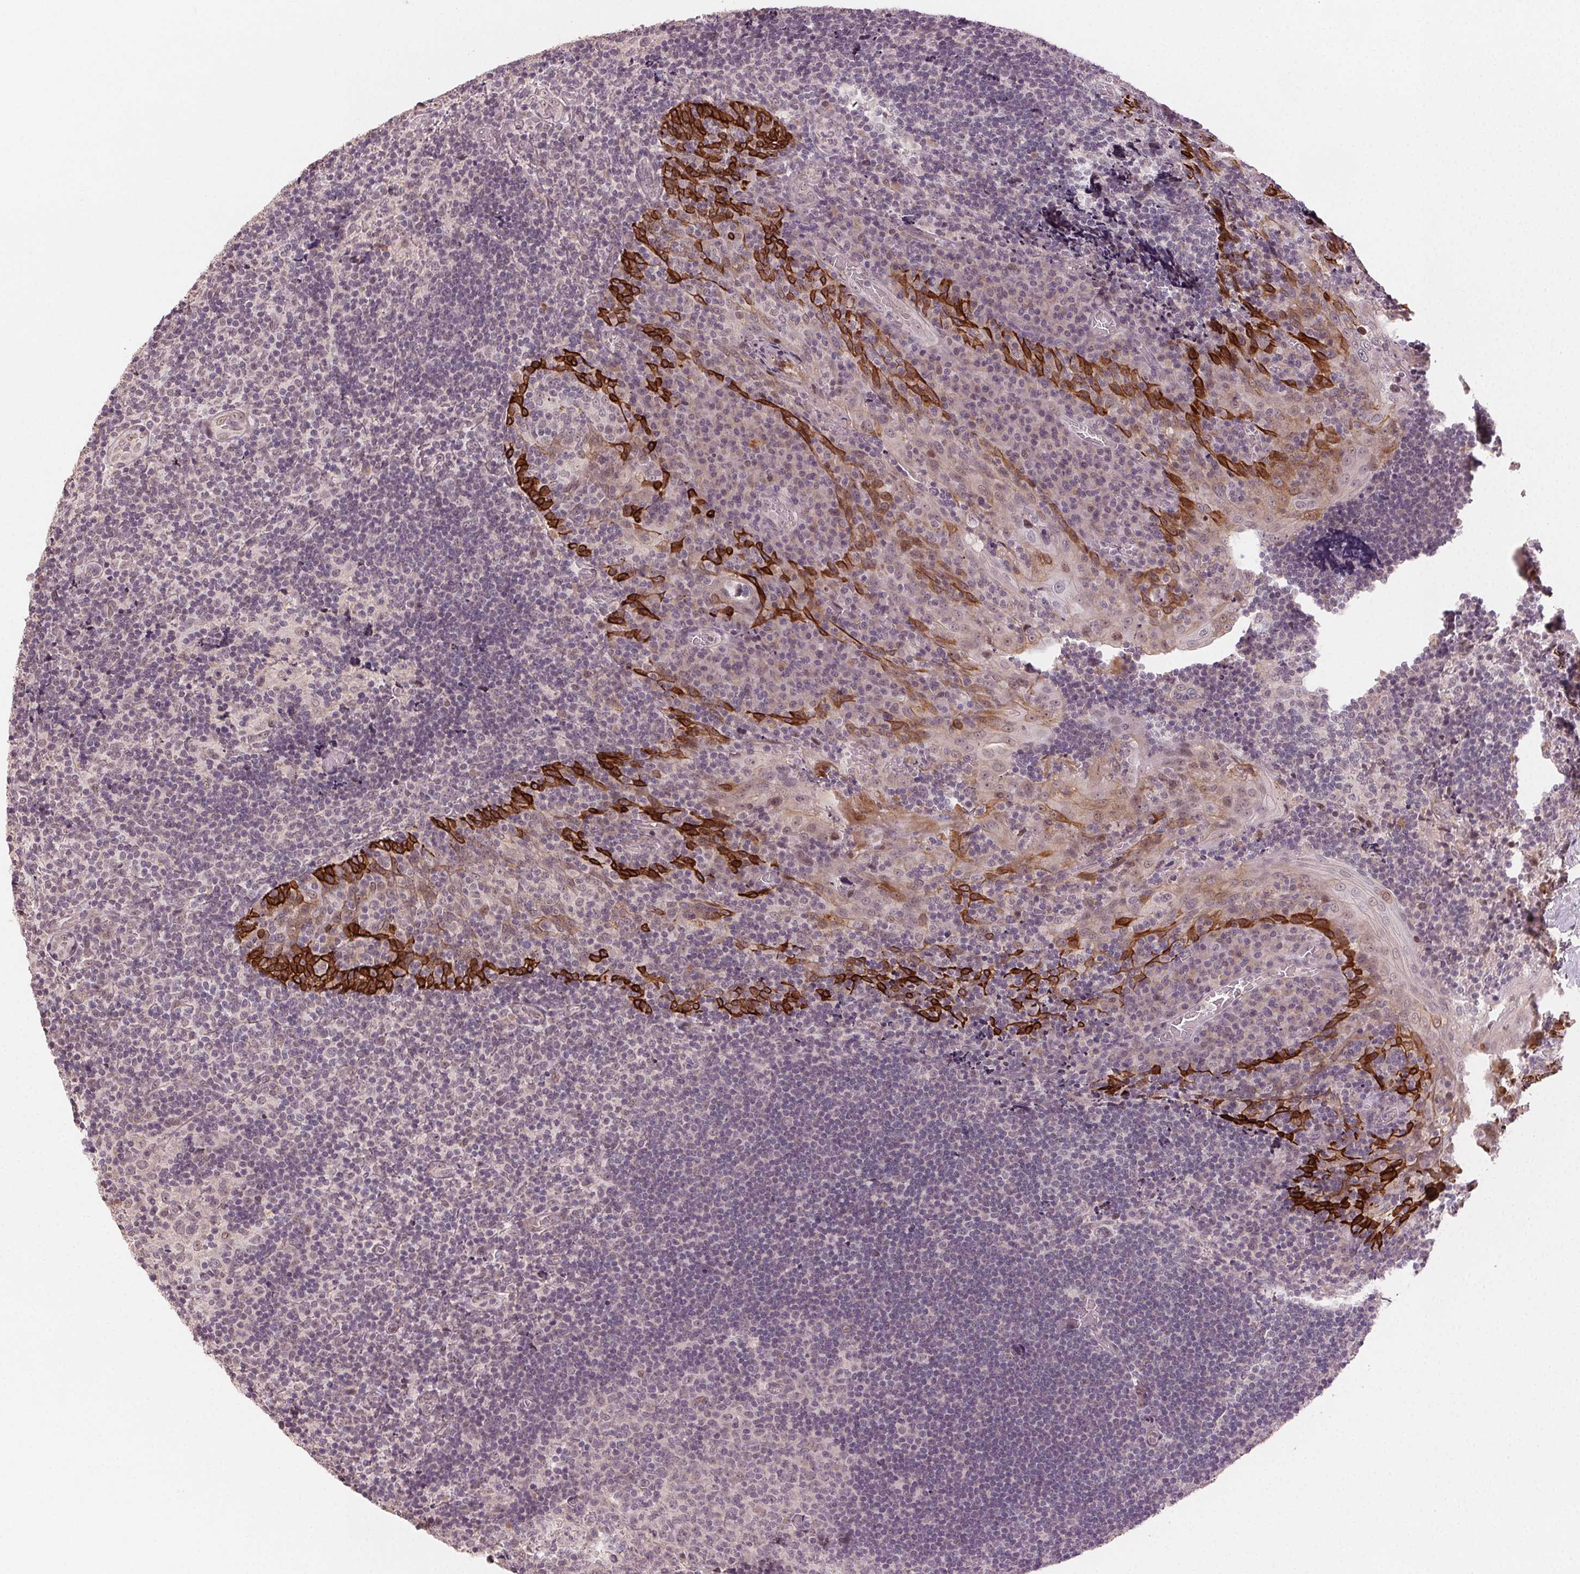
{"staining": {"intensity": "weak", "quantity": "<25%", "location": "cytoplasmic/membranous"}, "tissue": "tonsil", "cell_type": "Germinal center cells", "image_type": "normal", "snomed": [{"axis": "morphology", "description": "Normal tissue, NOS"}, {"axis": "topography", "description": "Tonsil"}], "caption": "IHC photomicrograph of normal tonsil: human tonsil stained with DAB (3,3'-diaminobenzidine) shows no significant protein expression in germinal center cells.", "gene": "TUB", "patient": {"sex": "male", "age": 17}}